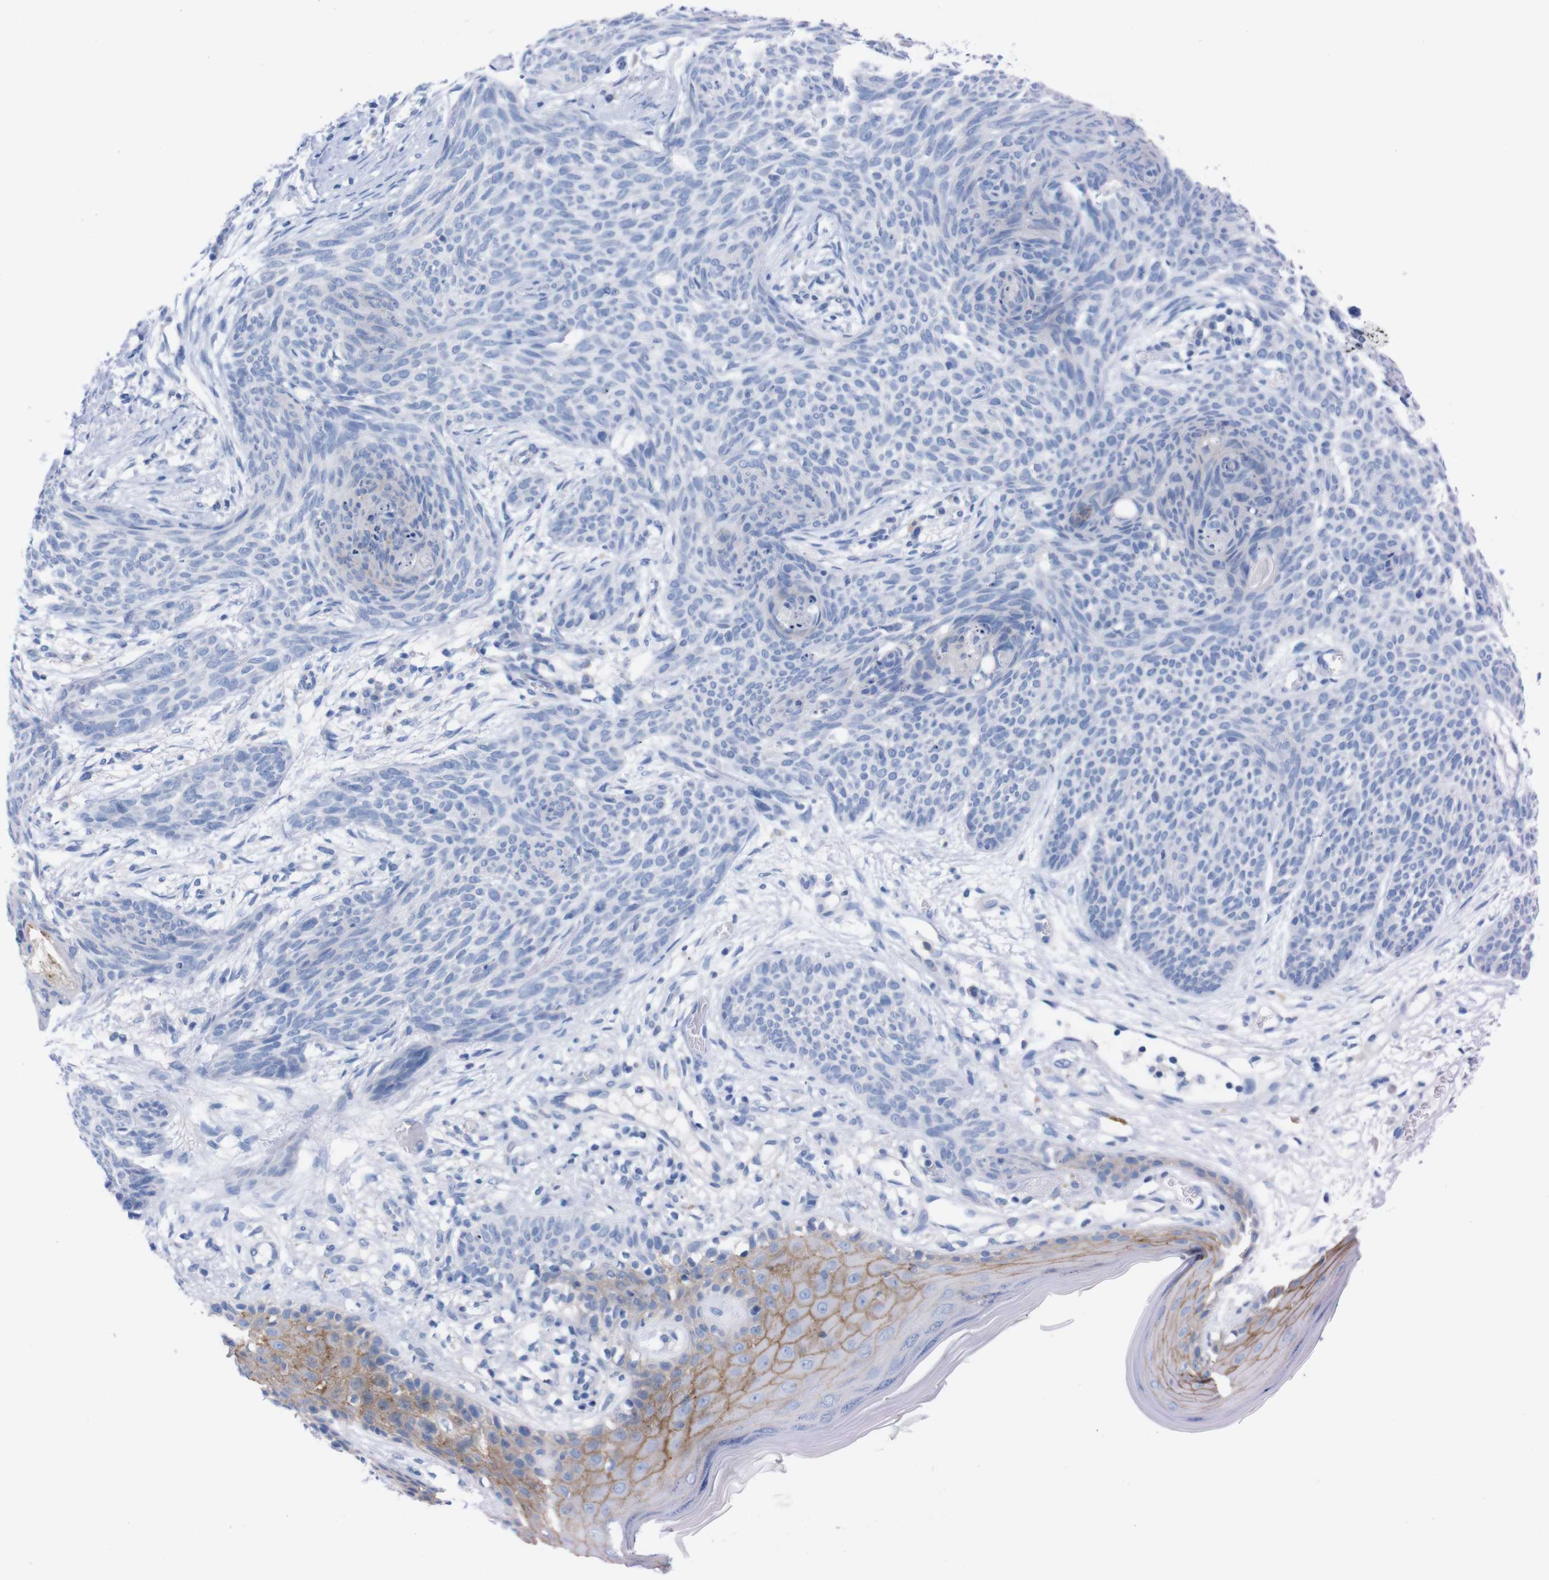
{"staining": {"intensity": "negative", "quantity": "none", "location": "none"}, "tissue": "skin cancer", "cell_type": "Tumor cells", "image_type": "cancer", "snomed": [{"axis": "morphology", "description": "Basal cell carcinoma"}, {"axis": "topography", "description": "Skin"}], "caption": "Immunohistochemistry photomicrograph of neoplastic tissue: human basal cell carcinoma (skin) stained with DAB demonstrates no significant protein staining in tumor cells.", "gene": "TMEM243", "patient": {"sex": "female", "age": 59}}